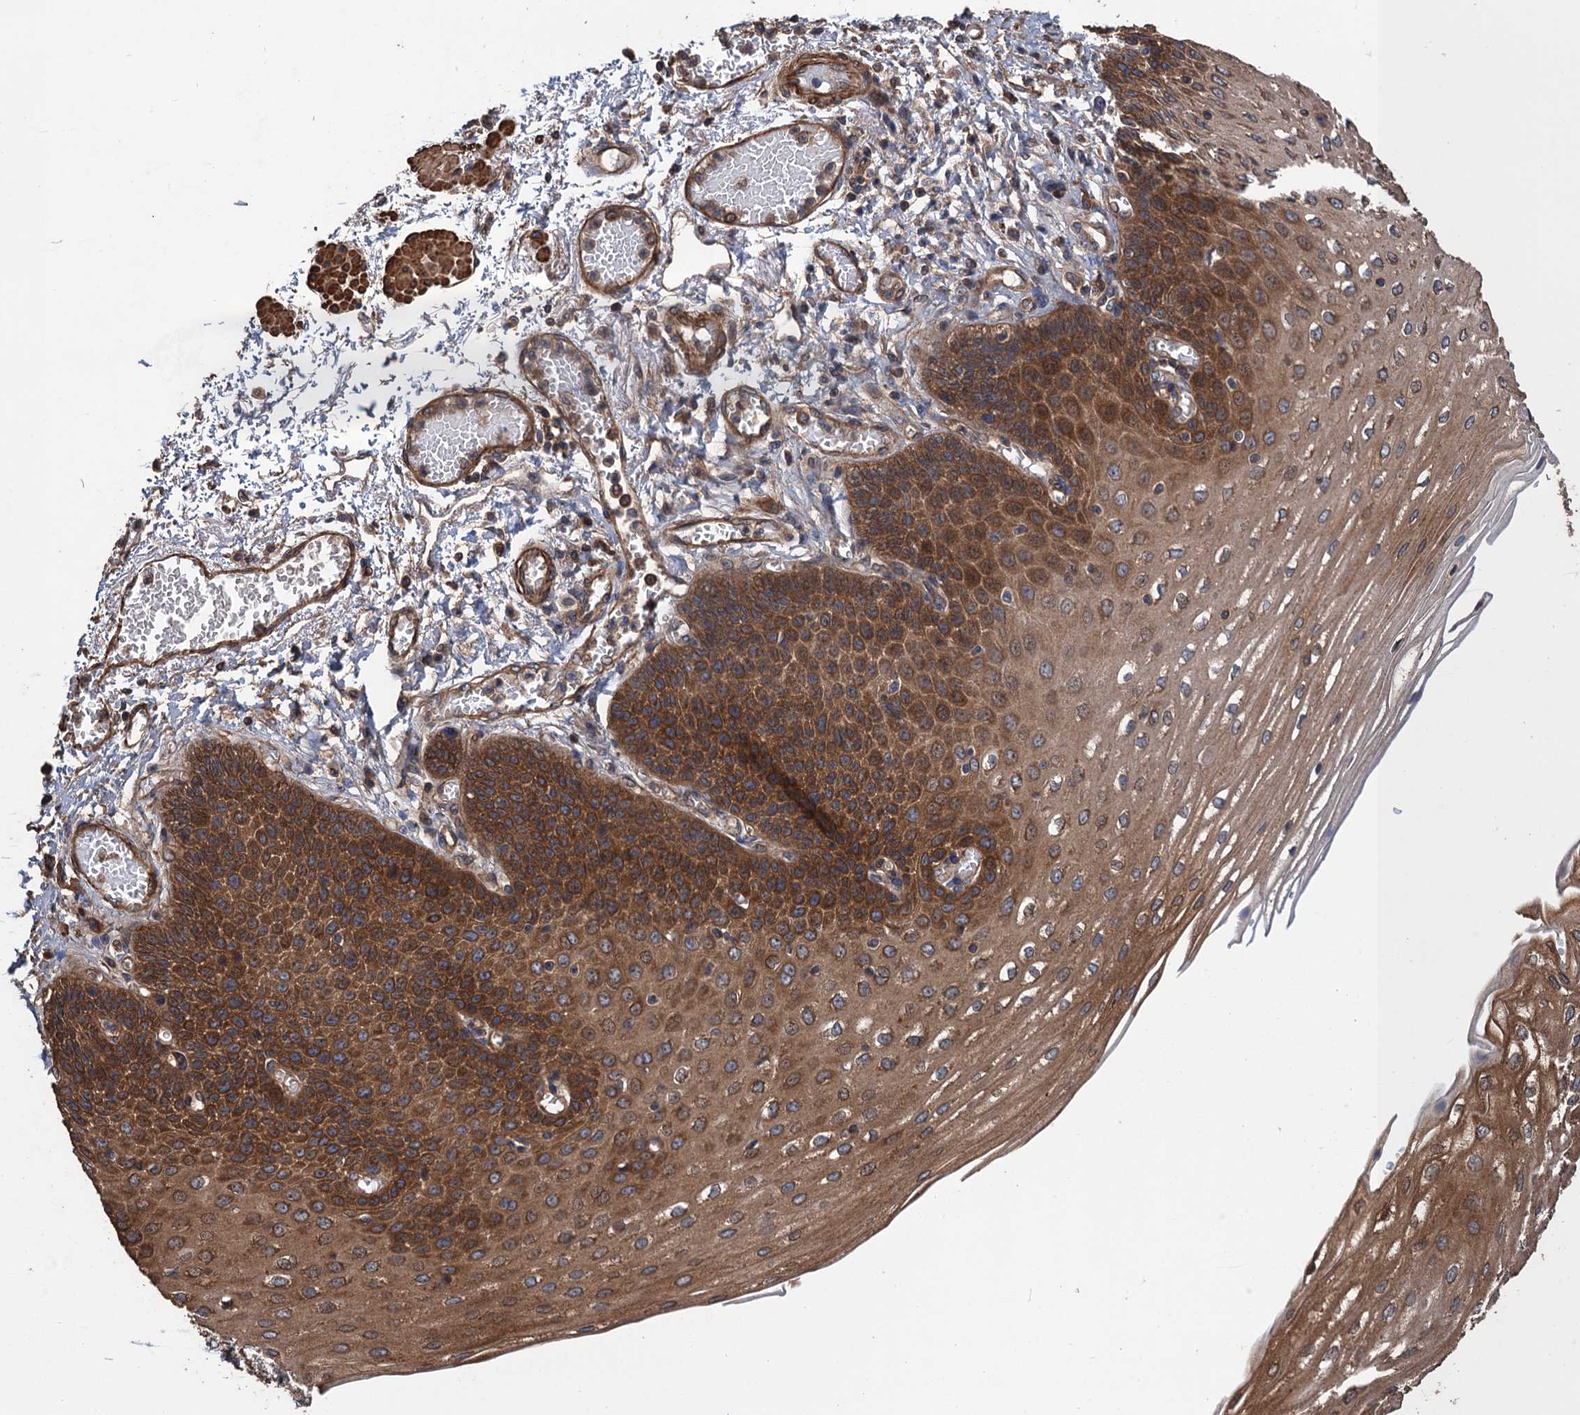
{"staining": {"intensity": "strong", "quantity": ">75%", "location": "cytoplasmic/membranous"}, "tissue": "esophagus", "cell_type": "Squamous epithelial cells", "image_type": "normal", "snomed": [{"axis": "morphology", "description": "Normal tissue, NOS"}, {"axis": "topography", "description": "Esophagus"}], "caption": "Immunohistochemistry histopathology image of benign human esophagus stained for a protein (brown), which demonstrates high levels of strong cytoplasmic/membranous expression in about >75% of squamous epithelial cells.", "gene": "PPP4R1", "patient": {"sex": "male", "age": 81}}